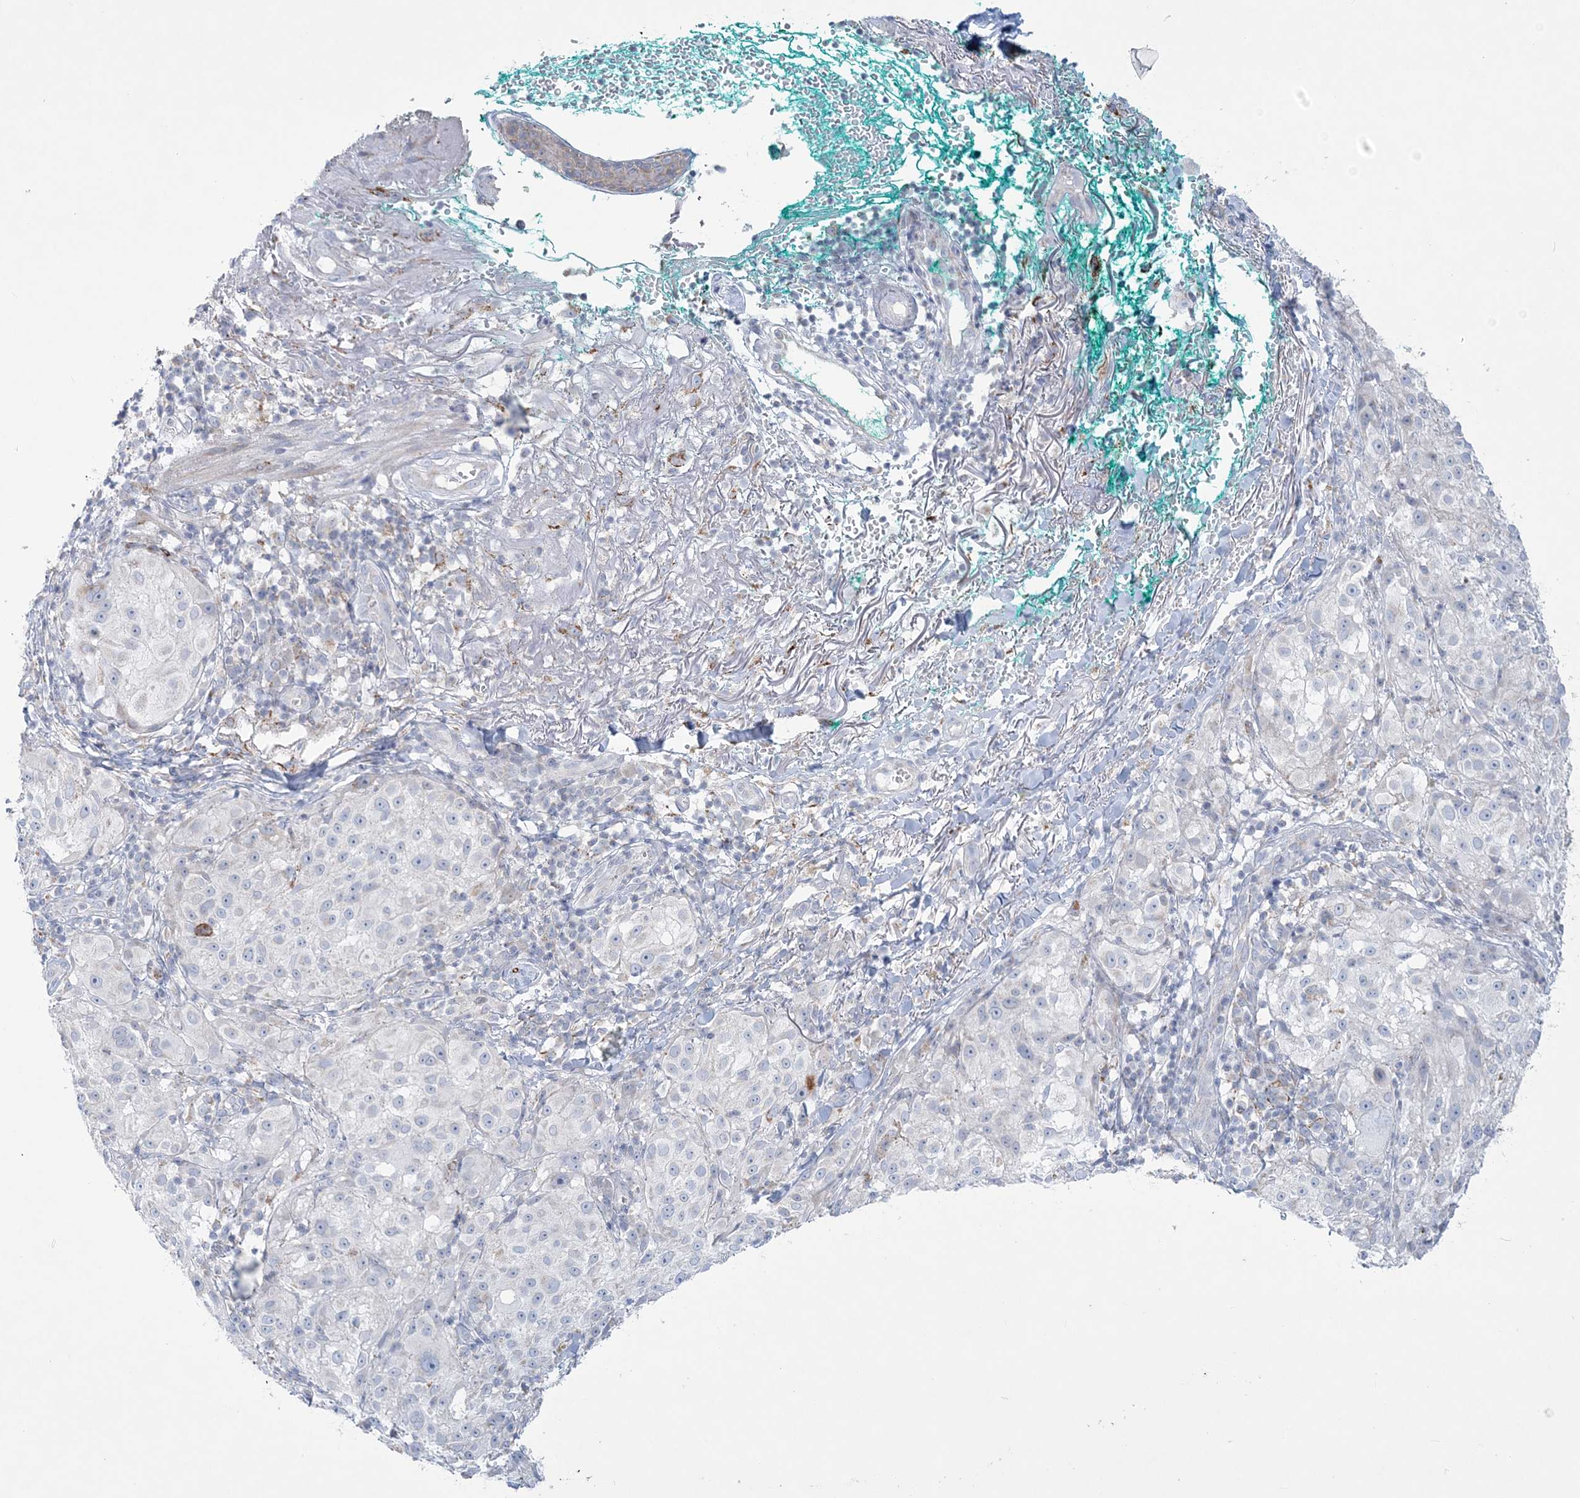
{"staining": {"intensity": "negative", "quantity": "none", "location": "none"}, "tissue": "melanoma", "cell_type": "Tumor cells", "image_type": "cancer", "snomed": [{"axis": "morphology", "description": "Necrosis, NOS"}, {"axis": "morphology", "description": "Malignant melanoma, NOS"}, {"axis": "topography", "description": "Skin"}], "caption": "Immunohistochemistry of human melanoma displays no expression in tumor cells.", "gene": "TBC1D7", "patient": {"sex": "female", "age": 87}}